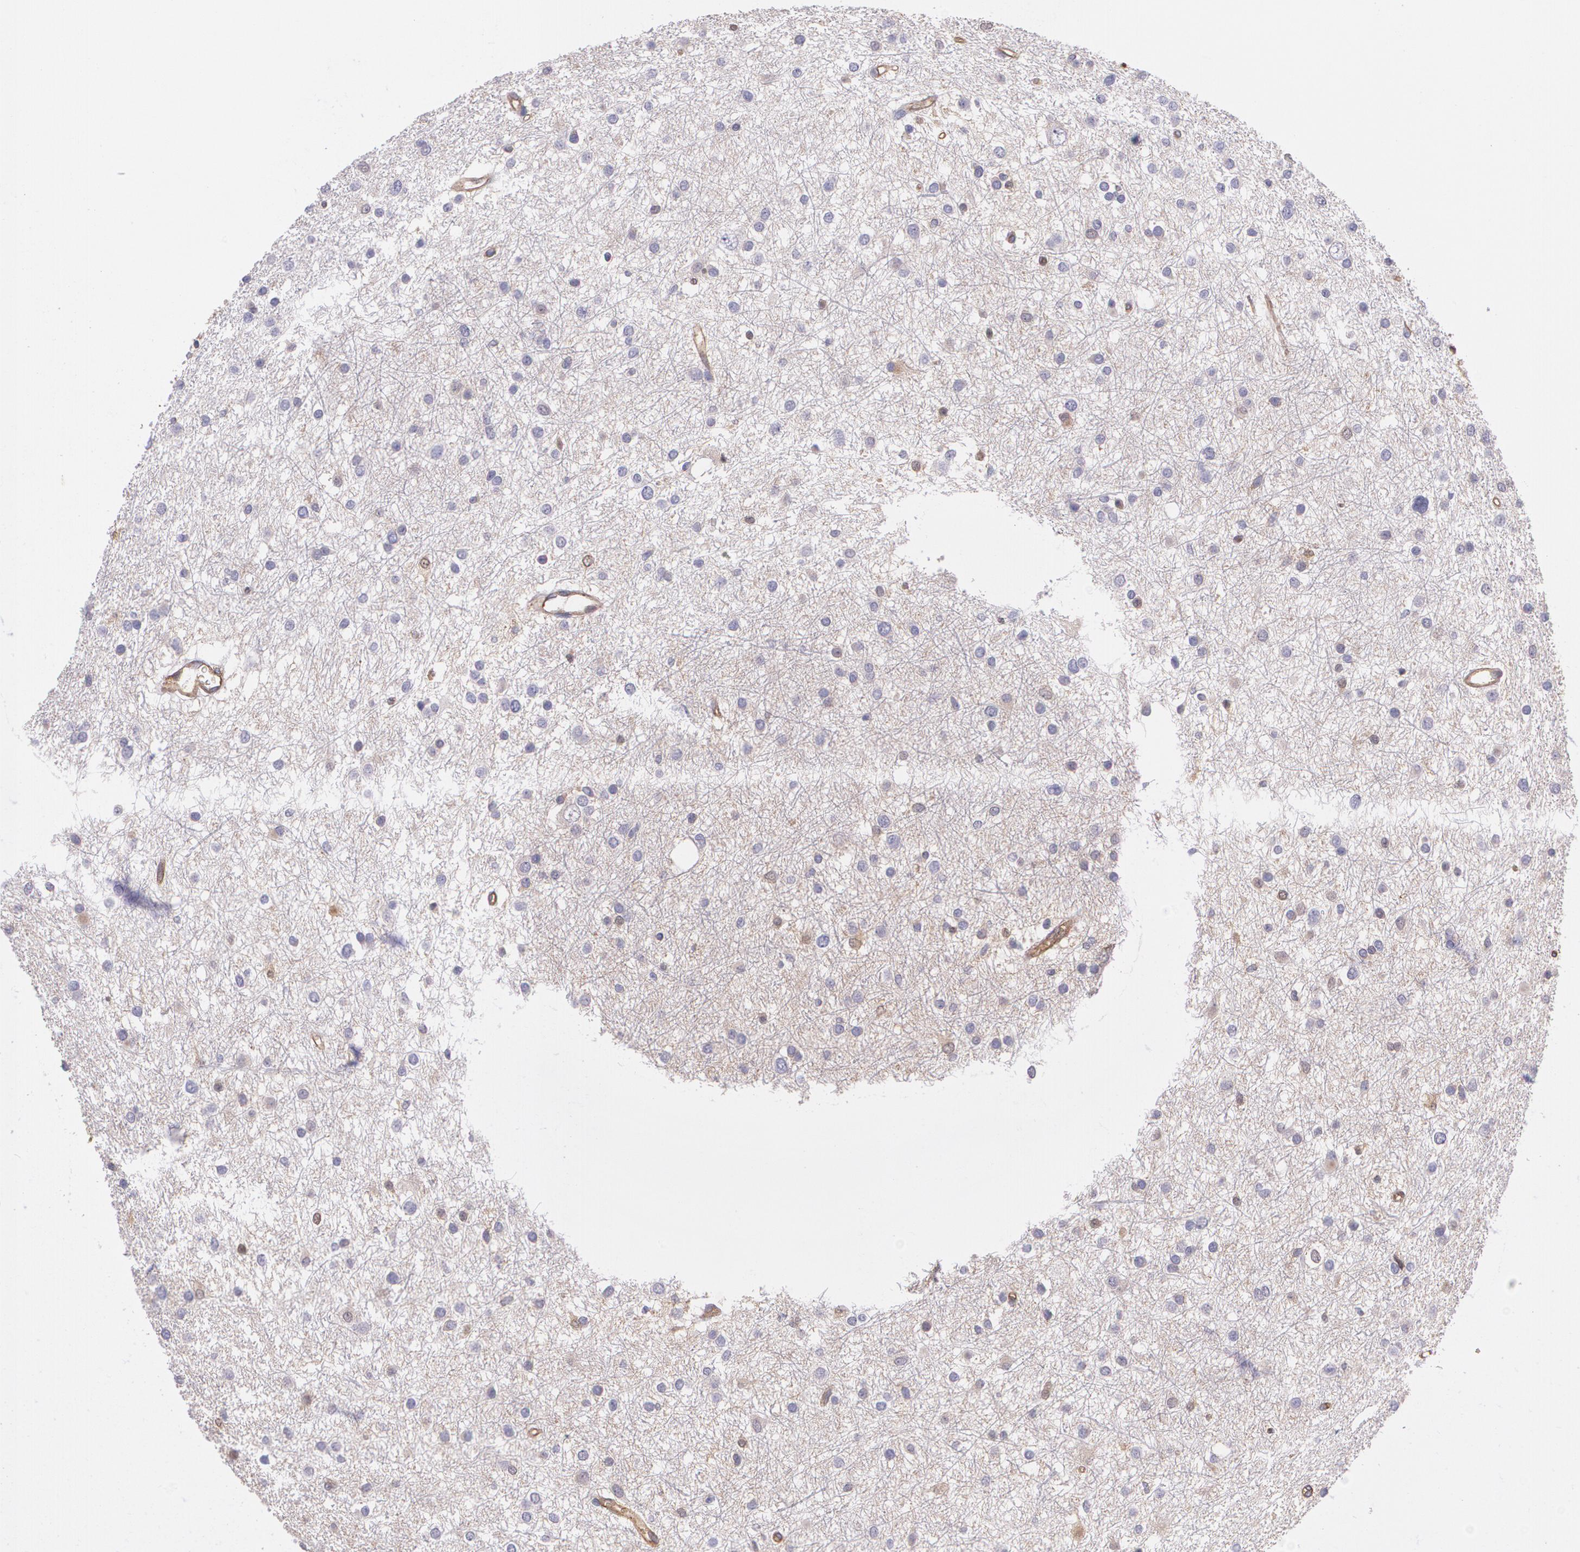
{"staining": {"intensity": "negative", "quantity": "none", "location": "none"}, "tissue": "glioma", "cell_type": "Tumor cells", "image_type": "cancer", "snomed": [{"axis": "morphology", "description": "Glioma, malignant, Low grade"}, {"axis": "topography", "description": "Brain"}], "caption": "This micrograph is of glioma stained with IHC to label a protein in brown with the nuclei are counter-stained blue. There is no staining in tumor cells.", "gene": "B2M", "patient": {"sex": "female", "age": 36}}